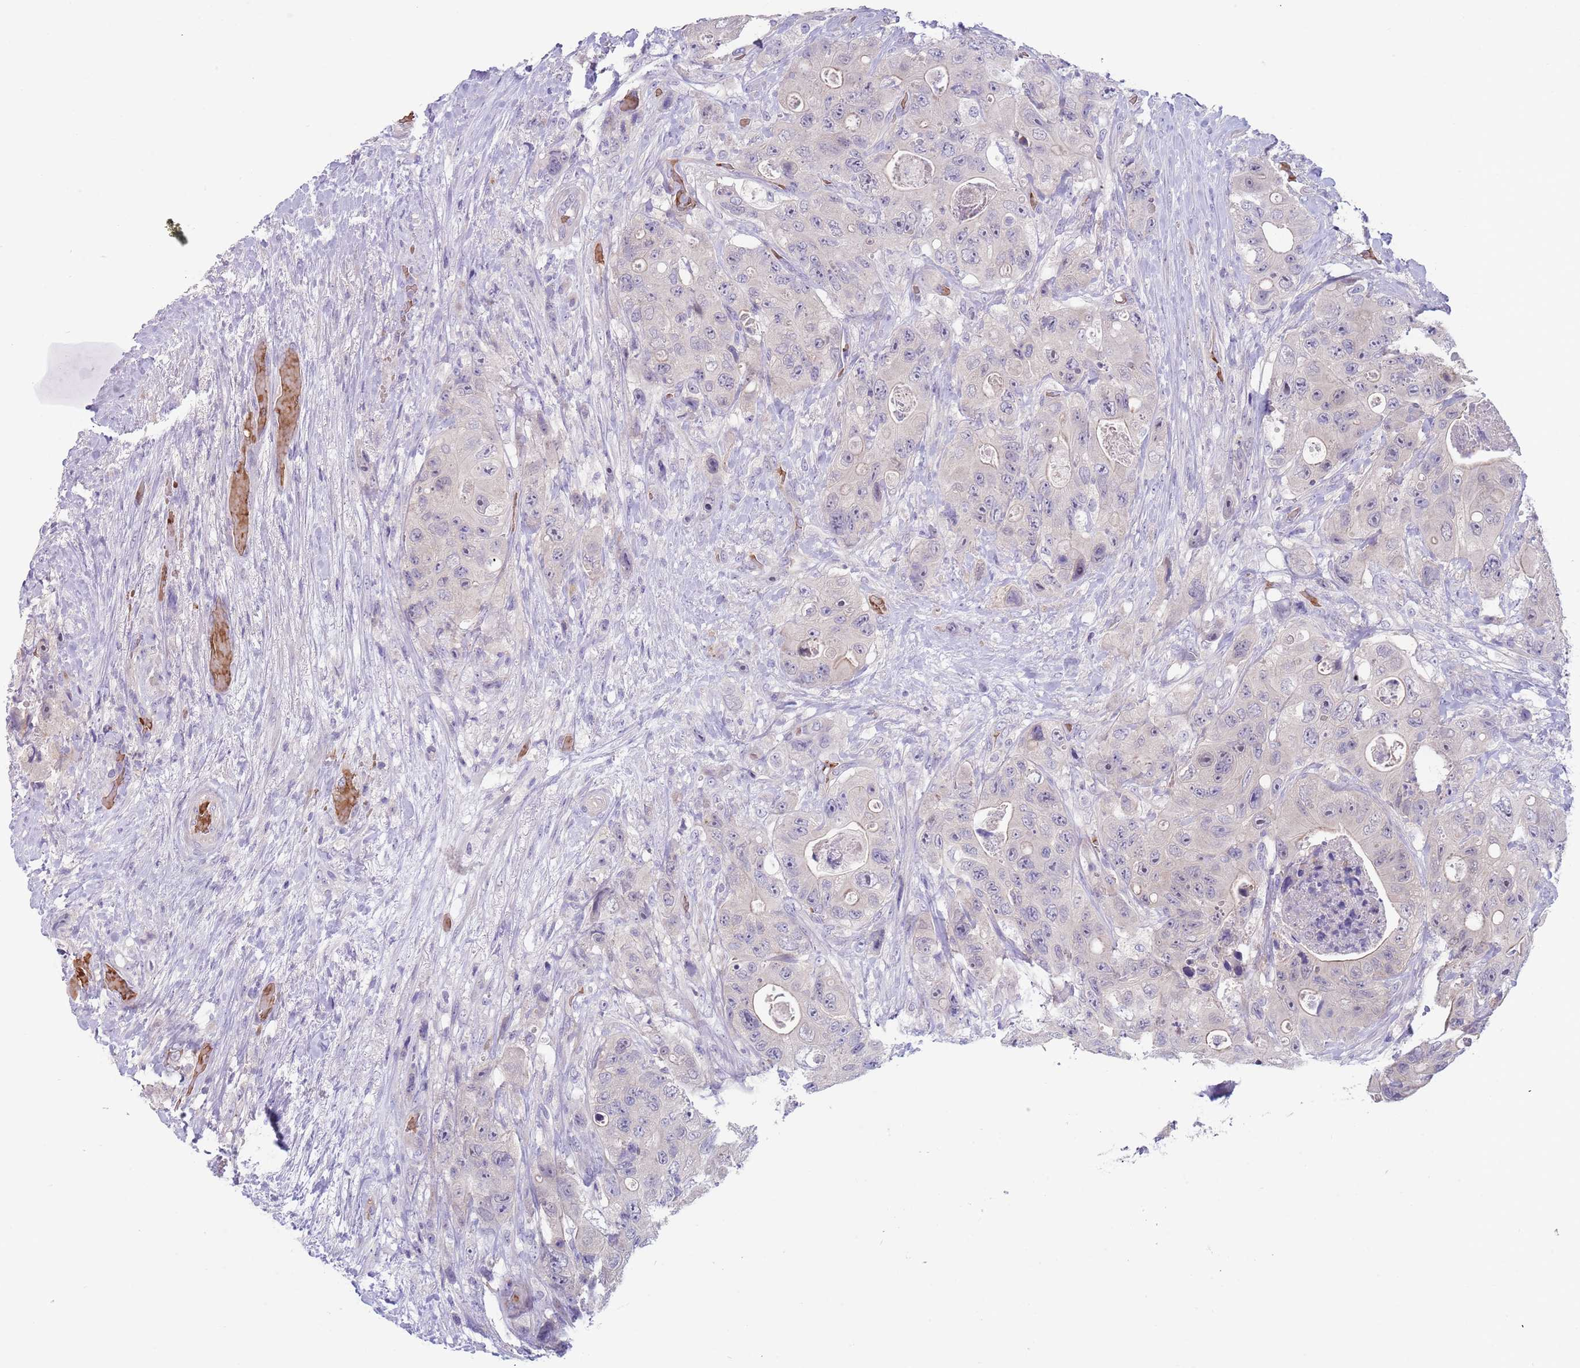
{"staining": {"intensity": "negative", "quantity": "none", "location": "none"}, "tissue": "colorectal cancer", "cell_type": "Tumor cells", "image_type": "cancer", "snomed": [{"axis": "morphology", "description": "Adenocarcinoma, NOS"}, {"axis": "topography", "description": "Colon"}], "caption": "This is an immunohistochemistry photomicrograph of colorectal cancer. There is no staining in tumor cells.", "gene": "ZNF14", "patient": {"sex": "female", "age": 46}}